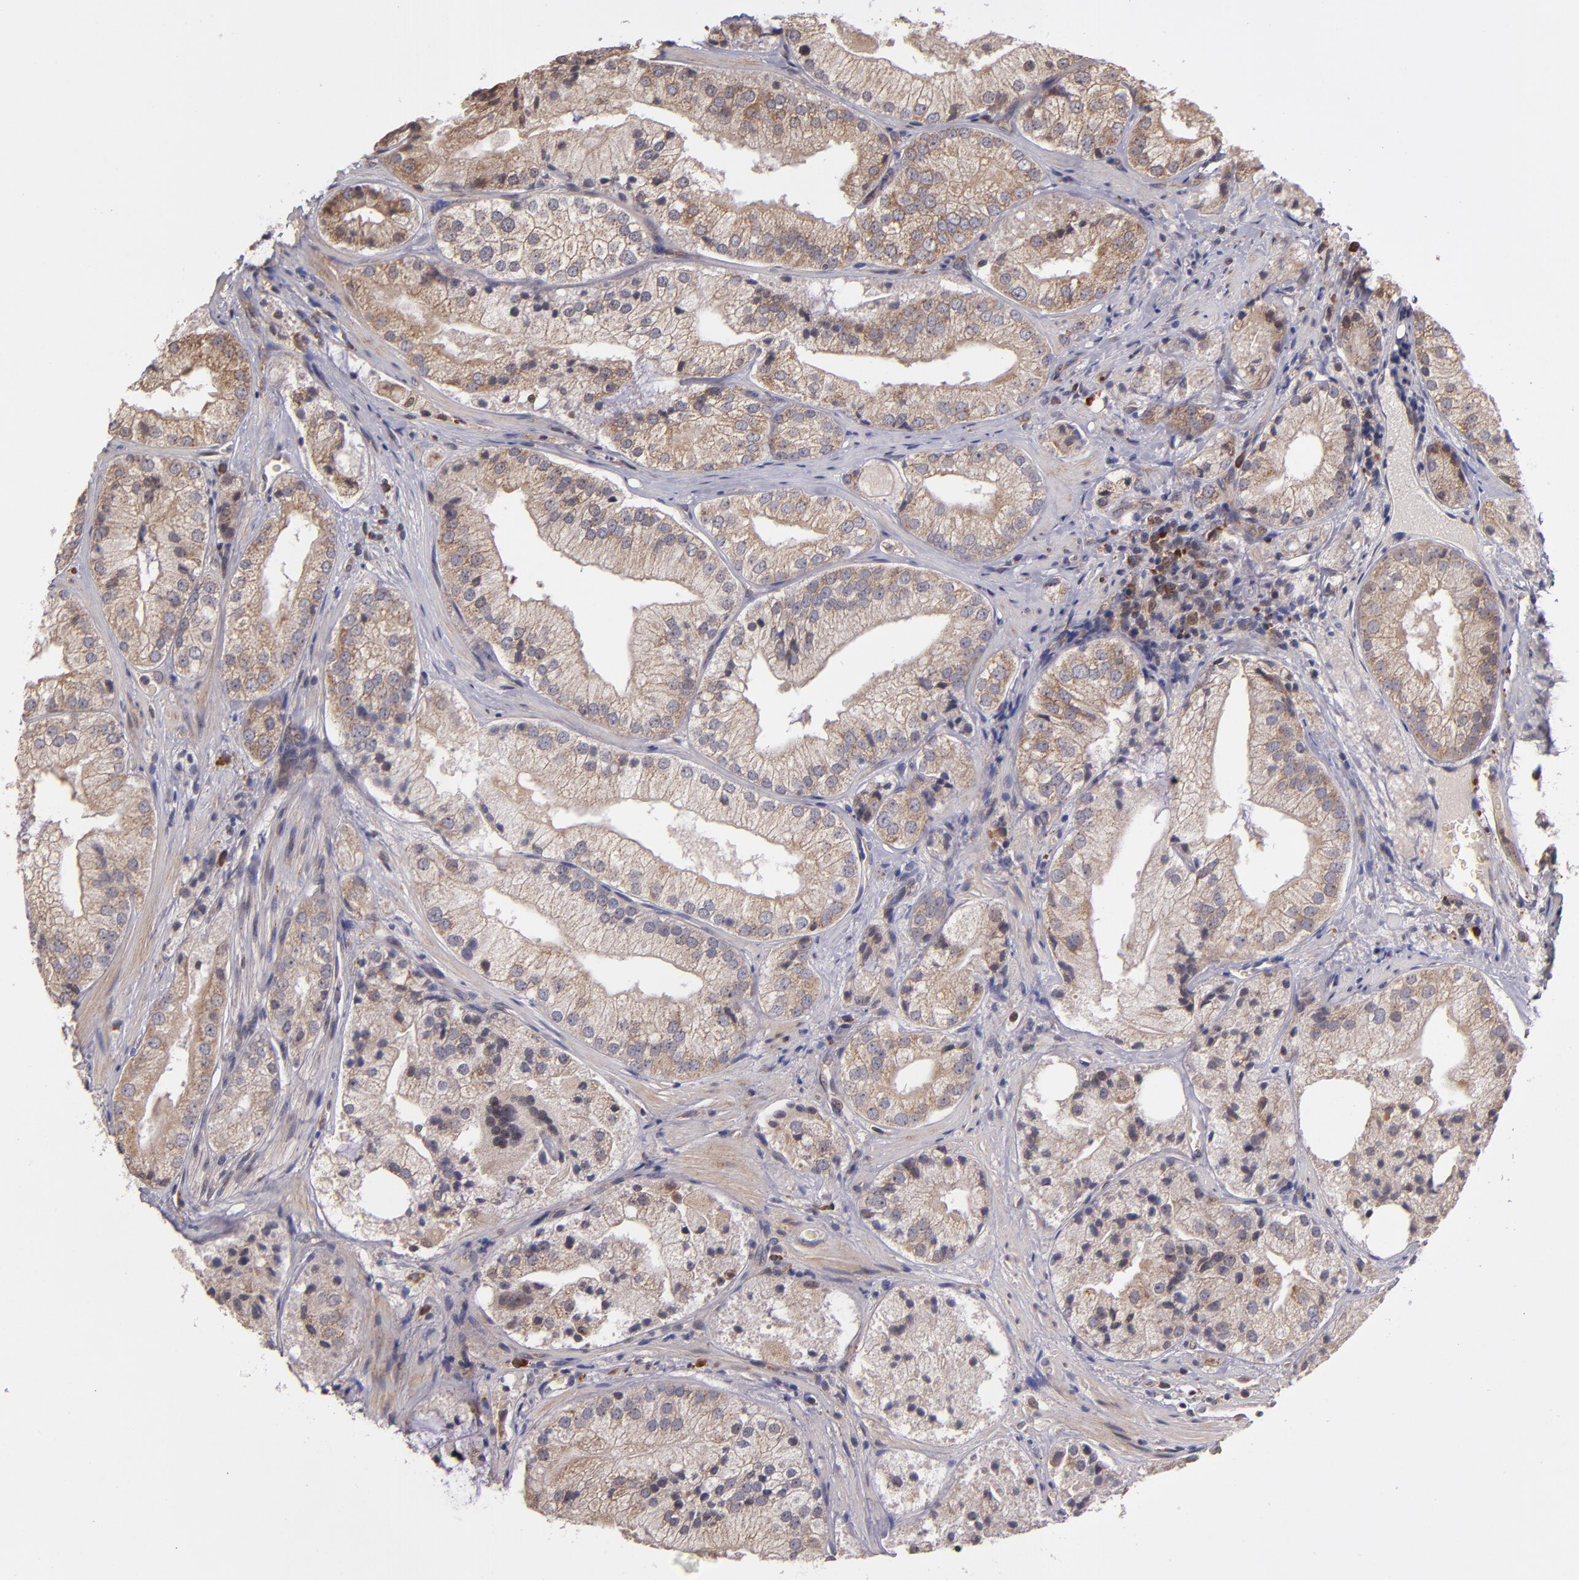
{"staining": {"intensity": "weak", "quantity": ">75%", "location": "cytoplasmic/membranous"}, "tissue": "prostate cancer", "cell_type": "Tumor cells", "image_type": "cancer", "snomed": [{"axis": "morphology", "description": "Adenocarcinoma, Low grade"}, {"axis": "topography", "description": "Prostate"}], "caption": "Protein positivity by immunohistochemistry demonstrates weak cytoplasmic/membranous staining in approximately >75% of tumor cells in prostate adenocarcinoma (low-grade).", "gene": "CASP1", "patient": {"sex": "male", "age": 60}}